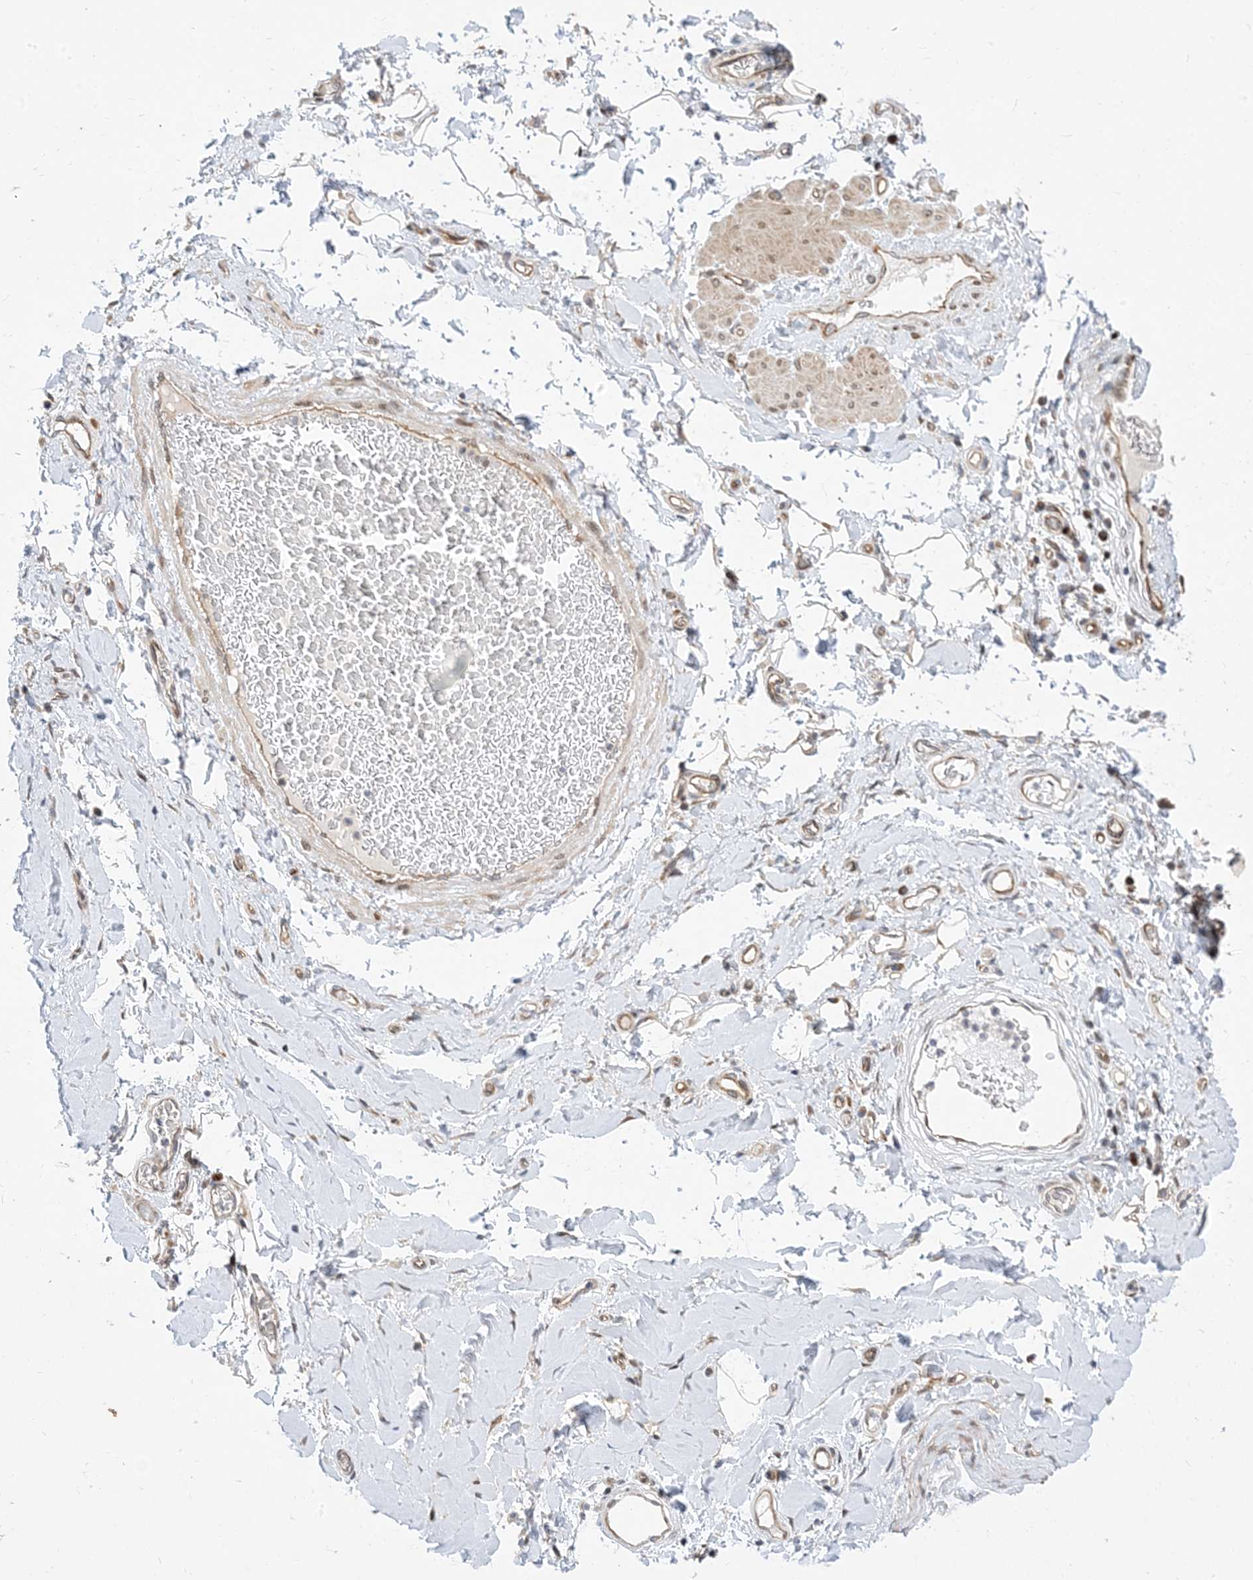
{"staining": {"intensity": "negative", "quantity": "none", "location": "none"}, "tissue": "adipose tissue", "cell_type": "Adipocytes", "image_type": "normal", "snomed": [{"axis": "morphology", "description": "Normal tissue, NOS"}, {"axis": "morphology", "description": "Adenocarcinoma, NOS"}, {"axis": "topography", "description": "Stomach, upper"}, {"axis": "topography", "description": "Peripheral nerve tissue"}], "caption": "This is an immunohistochemistry image of unremarkable human adipose tissue. There is no expression in adipocytes.", "gene": "TYSND1", "patient": {"sex": "male", "age": 62}}